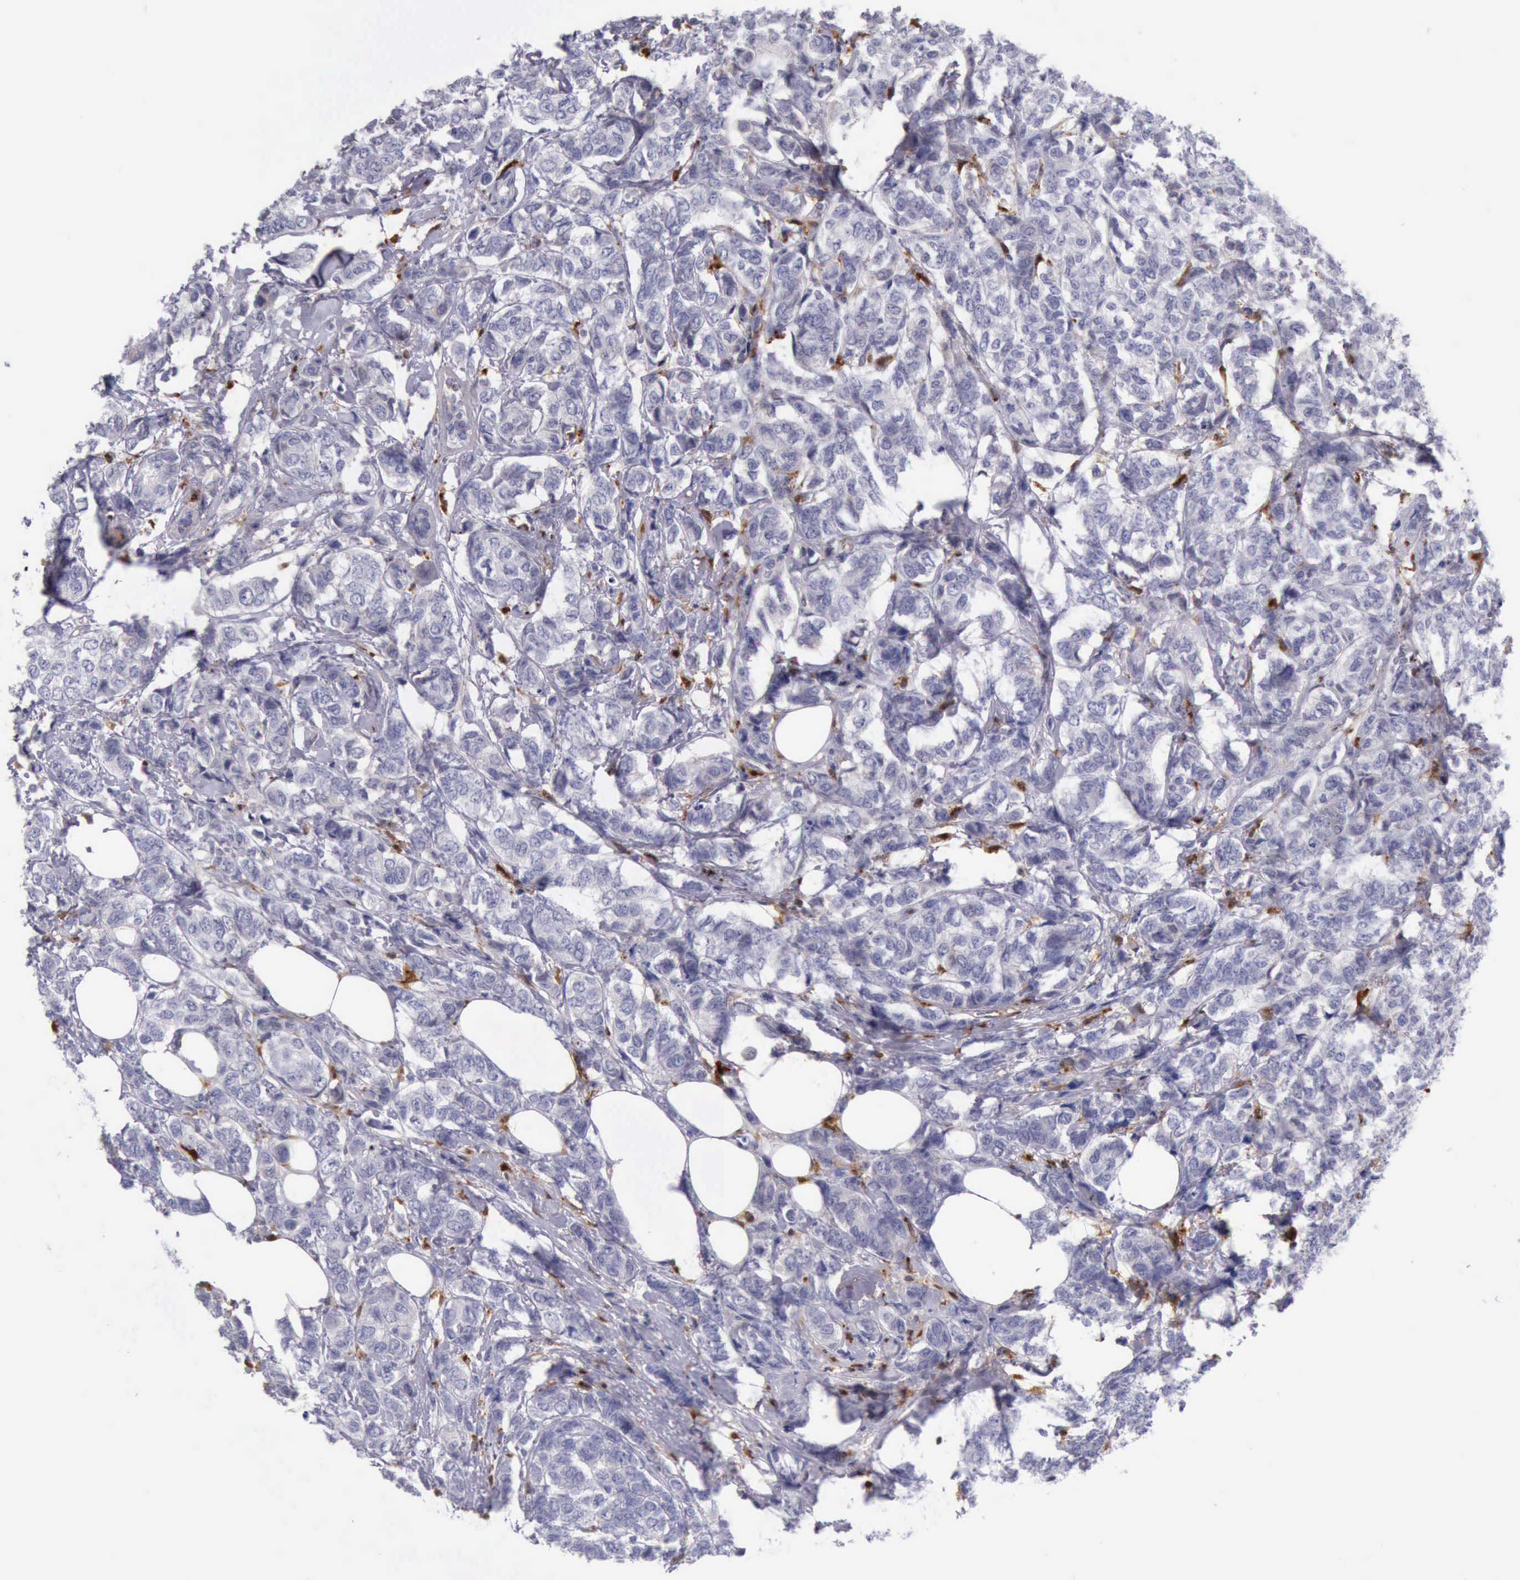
{"staining": {"intensity": "negative", "quantity": "none", "location": "none"}, "tissue": "breast cancer", "cell_type": "Tumor cells", "image_type": "cancer", "snomed": [{"axis": "morphology", "description": "Lobular carcinoma"}, {"axis": "topography", "description": "Breast"}], "caption": "High power microscopy micrograph of an immunohistochemistry photomicrograph of breast cancer, revealing no significant staining in tumor cells.", "gene": "CSTA", "patient": {"sex": "female", "age": 60}}